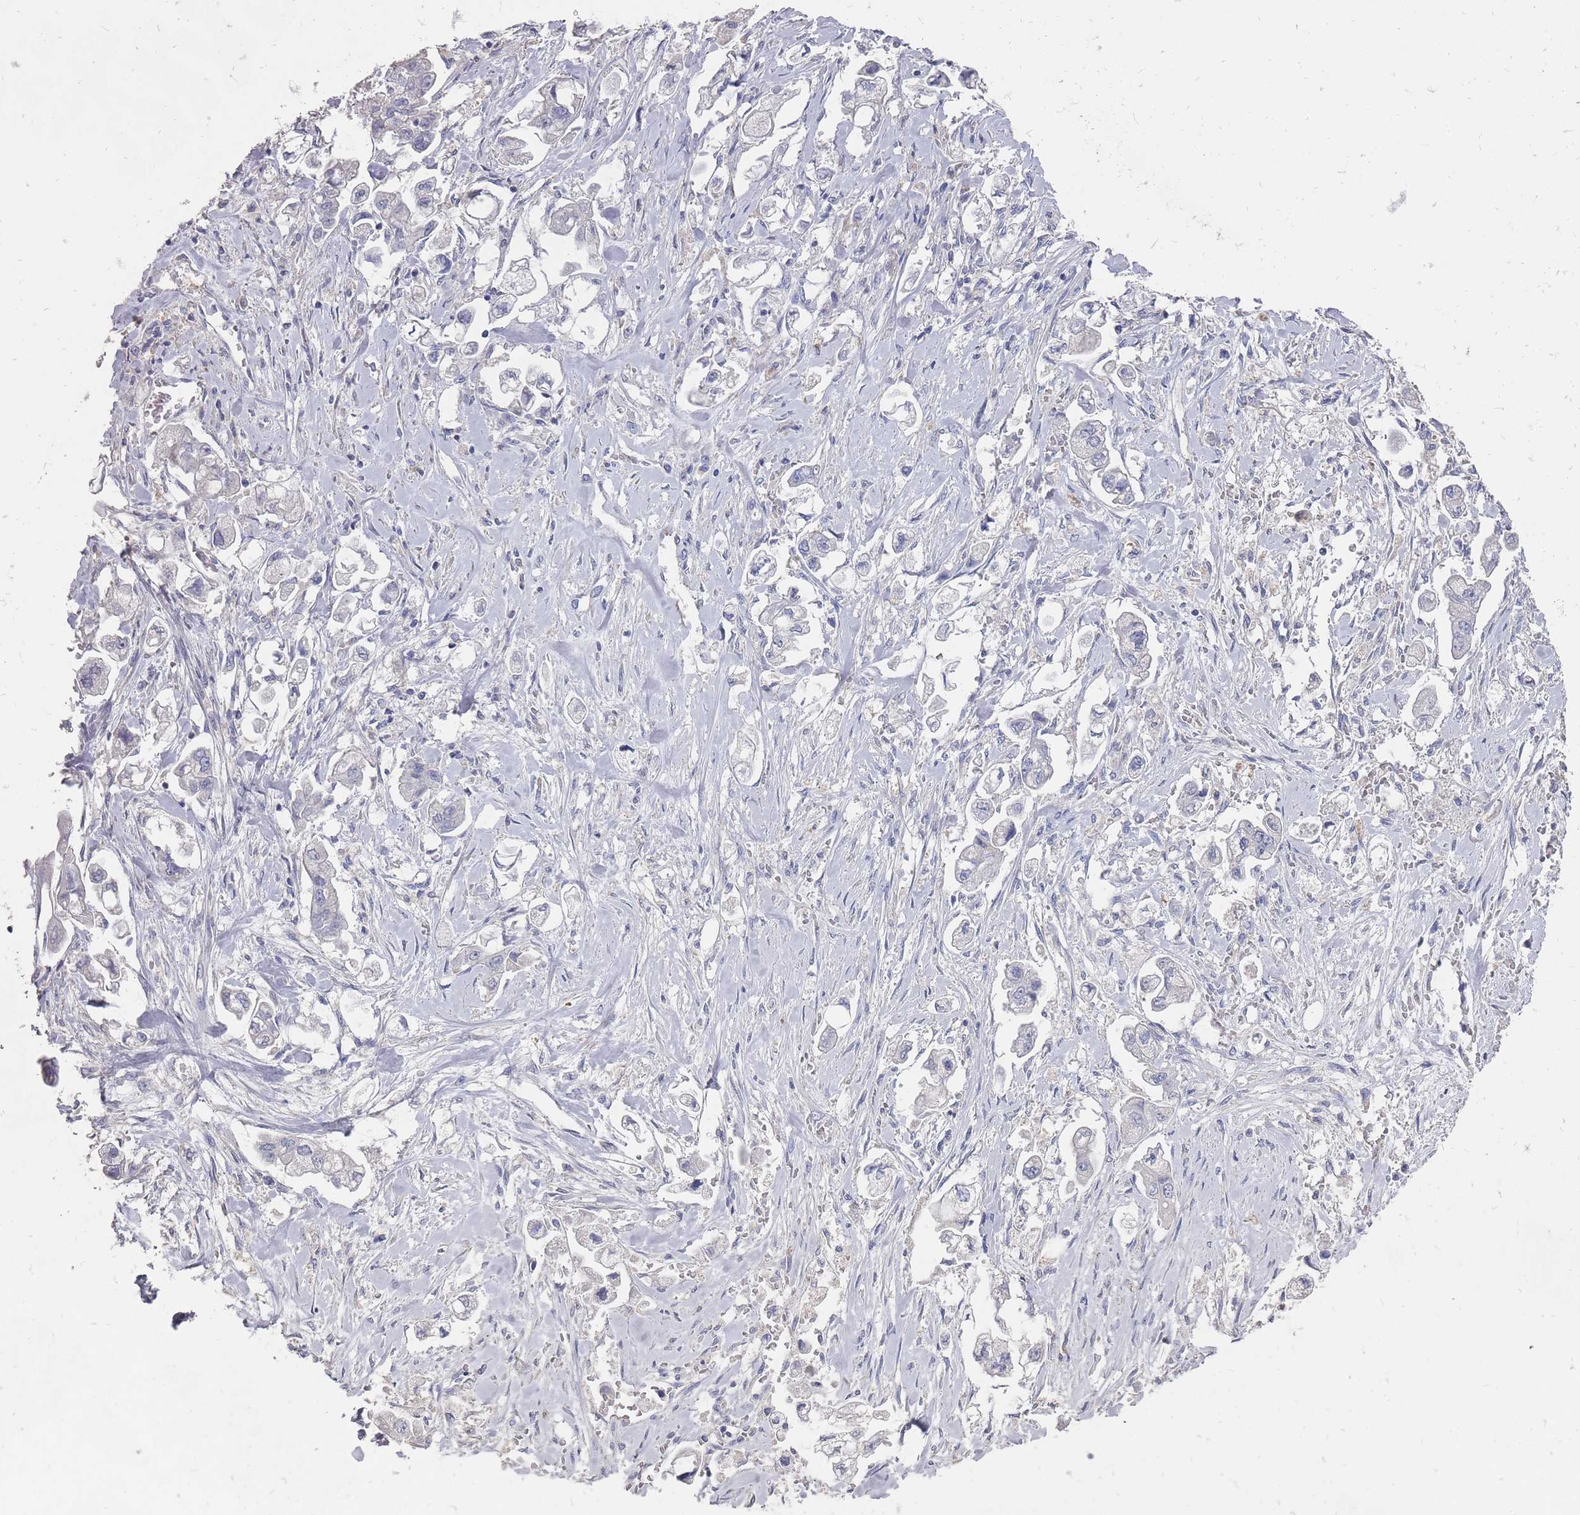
{"staining": {"intensity": "negative", "quantity": "none", "location": "none"}, "tissue": "stomach cancer", "cell_type": "Tumor cells", "image_type": "cancer", "snomed": [{"axis": "morphology", "description": "Adenocarcinoma, NOS"}, {"axis": "topography", "description": "Stomach"}], "caption": "Tumor cells show no significant positivity in stomach adenocarcinoma. (Immunohistochemistry, brightfield microscopy, high magnification).", "gene": "OTULINL", "patient": {"sex": "male", "age": 62}}